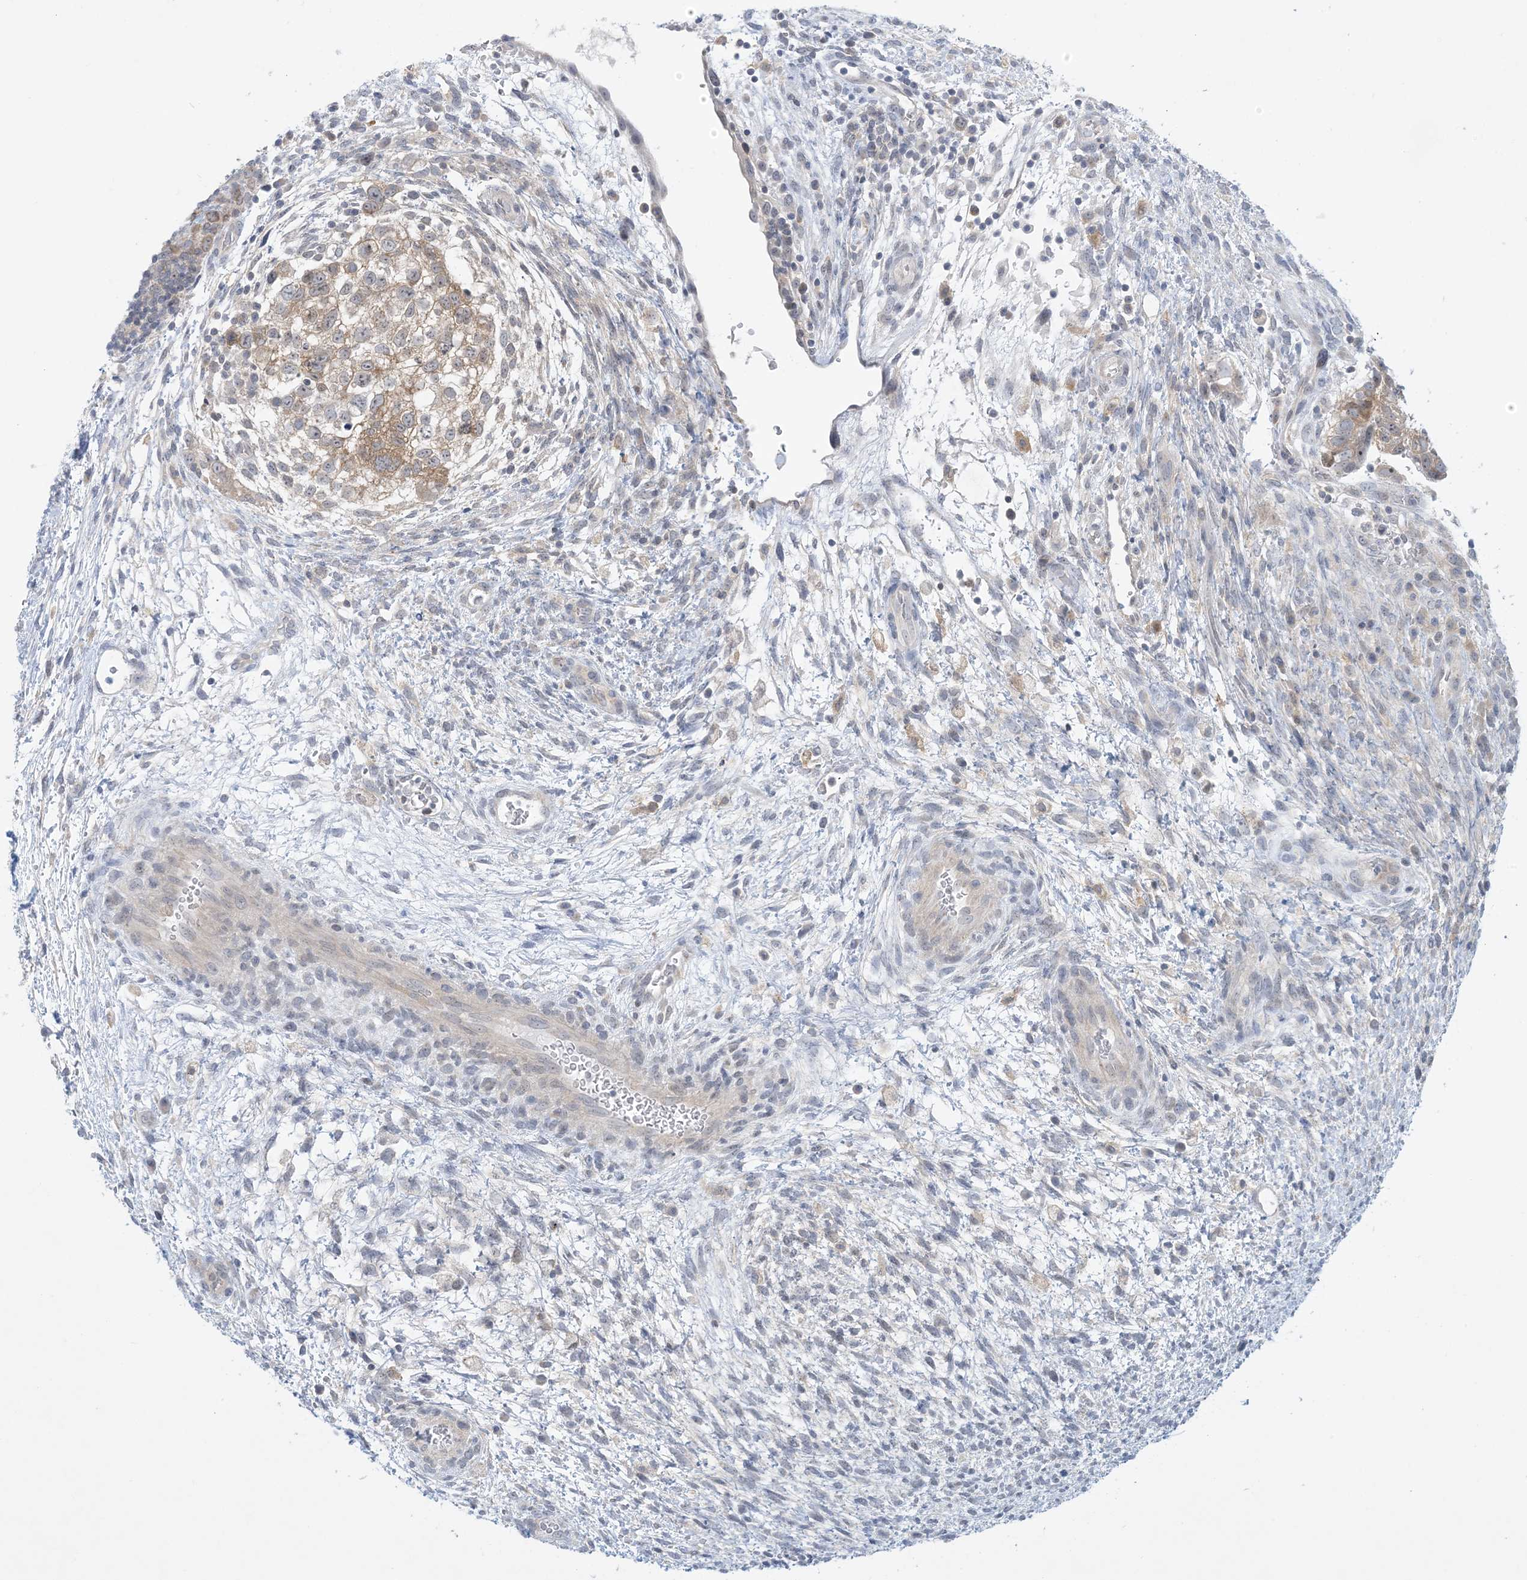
{"staining": {"intensity": "moderate", "quantity": ">75%", "location": "cytoplasmic/membranous"}, "tissue": "testis cancer", "cell_type": "Tumor cells", "image_type": "cancer", "snomed": [{"axis": "morphology", "description": "Carcinoma, Embryonal, NOS"}, {"axis": "topography", "description": "Testis"}], "caption": "About >75% of tumor cells in testis cancer reveal moderate cytoplasmic/membranous protein expression as visualized by brown immunohistochemical staining.", "gene": "MRPS18A", "patient": {"sex": "male", "age": 37}}